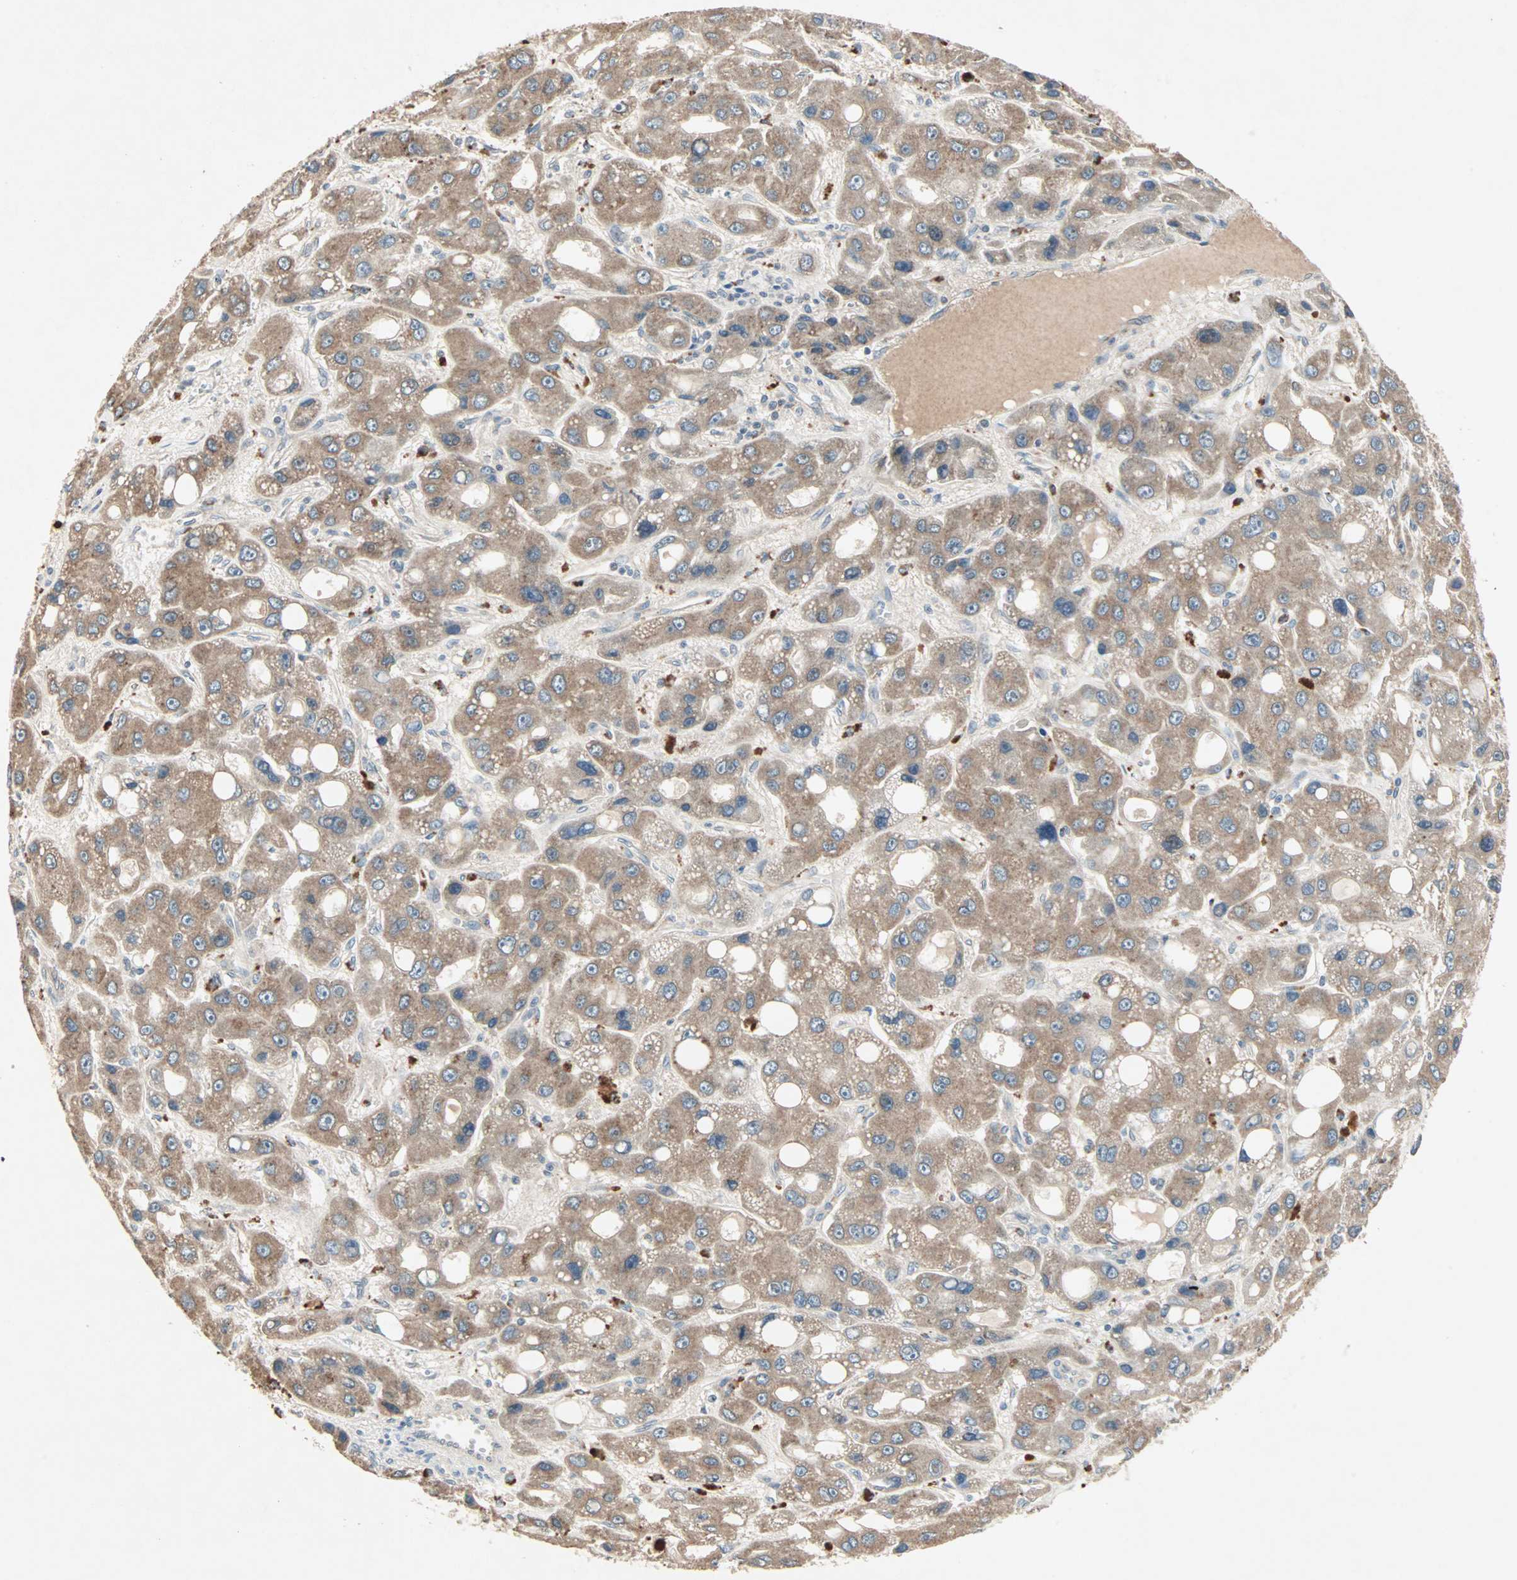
{"staining": {"intensity": "moderate", "quantity": "25%-75%", "location": "cytoplasmic/membranous"}, "tissue": "liver cancer", "cell_type": "Tumor cells", "image_type": "cancer", "snomed": [{"axis": "morphology", "description": "Carcinoma, Hepatocellular, NOS"}, {"axis": "topography", "description": "Liver"}], "caption": "Immunohistochemistry image of neoplastic tissue: human liver cancer stained using IHC displays medium levels of moderate protein expression localized specifically in the cytoplasmic/membranous of tumor cells, appearing as a cytoplasmic/membranous brown color.", "gene": "JMJD7-PLA2G4B", "patient": {"sex": "male", "age": 55}}